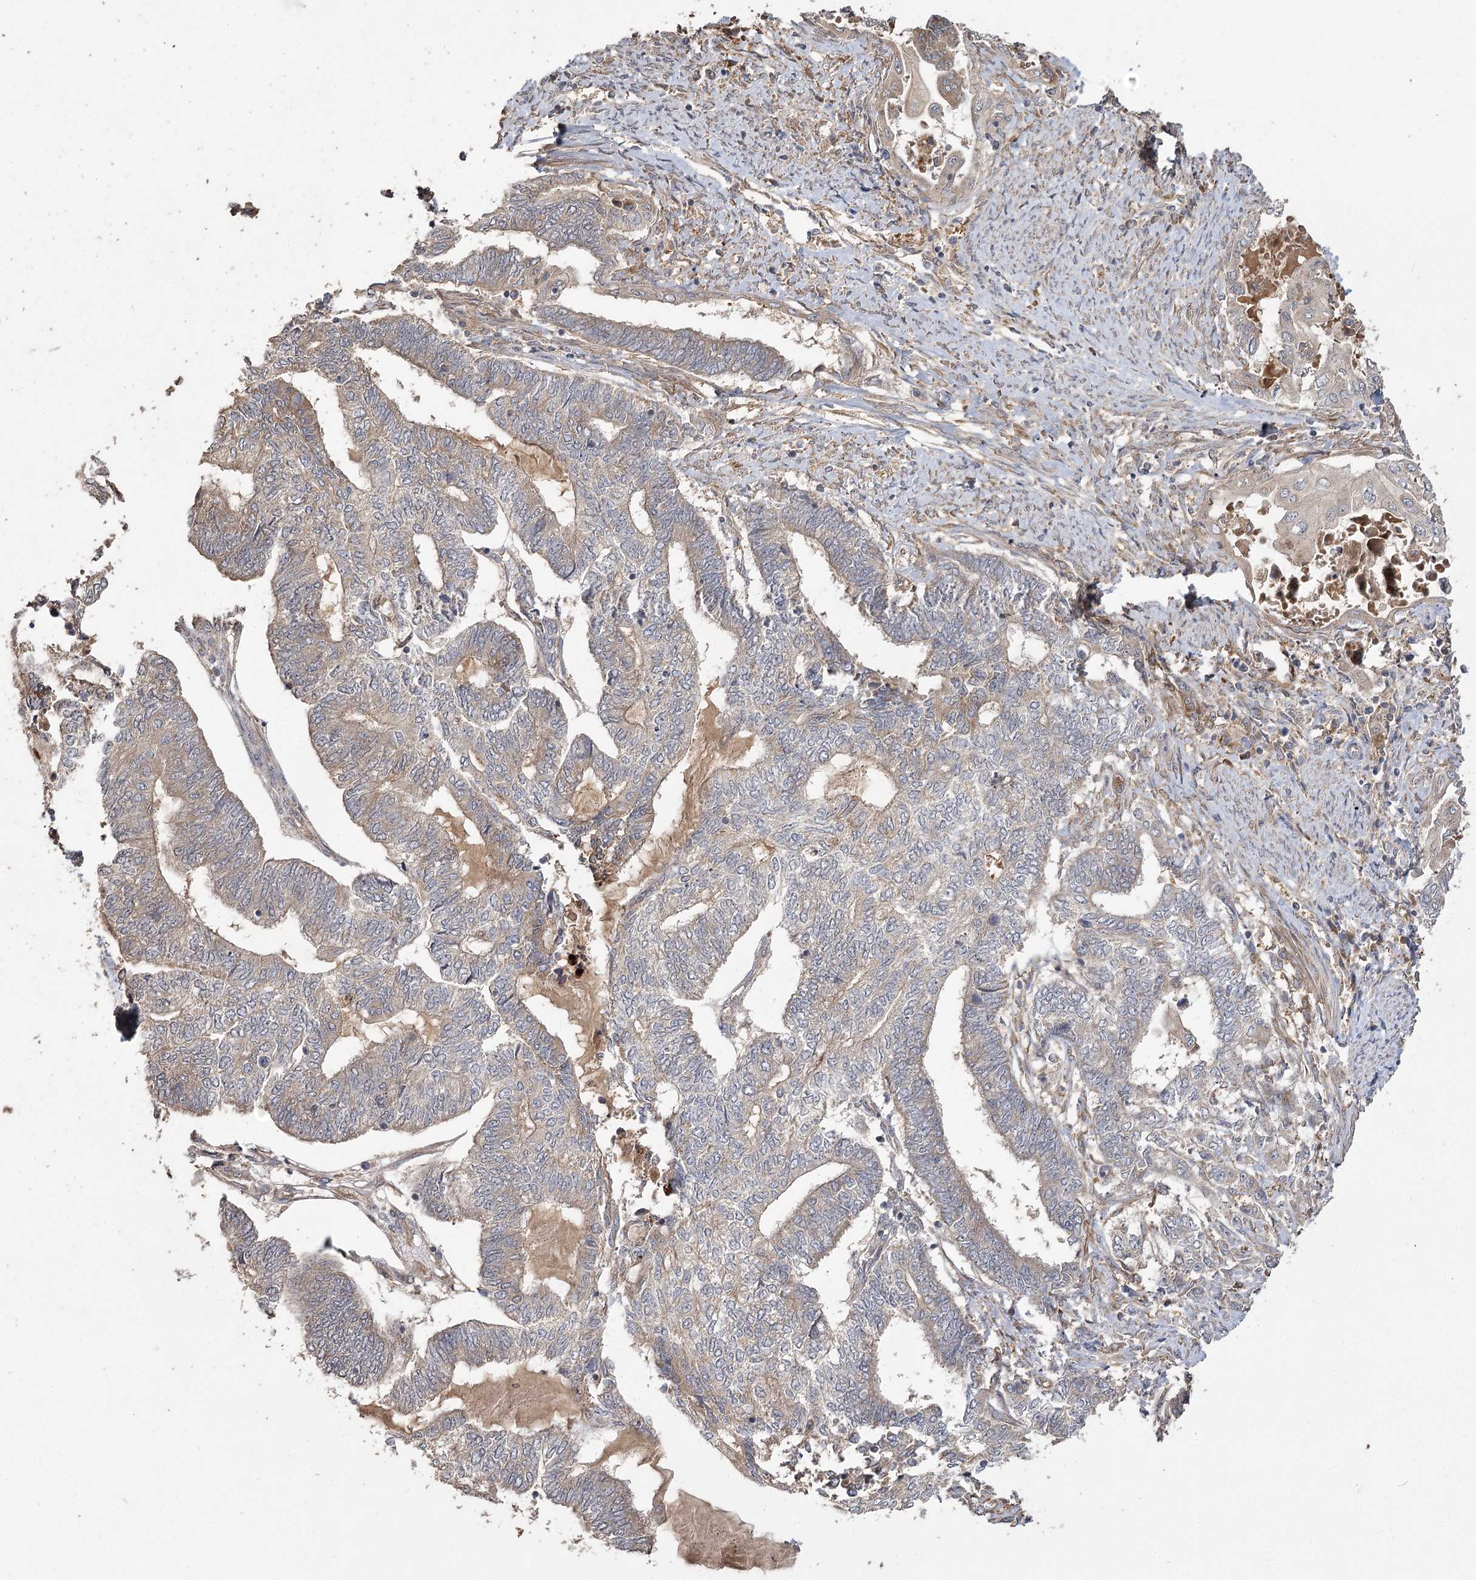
{"staining": {"intensity": "weak", "quantity": "25%-75%", "location": "cytoplasmic/membranous"}, "tissue": "endometrial cancer", "cell_type": "Tumor cells", "image_type": "cancer", "snomed": [{"axis": "morphology", "description": "Adenocarcinoma, NOS"}, {"axis": "topography", "description": "Uterus"}, {"axis": "topography", "description": "Endometrium"}], "caption": "Immunohistochemistry micrograph of neoplastic tissue: endometrial cancer (adenocarcinoma) stained using immunohistochemistry (IHC) demonstrates low levels of weak protein expression localized specifically in the cytoplasmic/membranous of tumor cells, appearing as a cytoplasmic/membranous brown color.", "gene": "RIN2", "patient": {"sex": "female", "age": 70}}